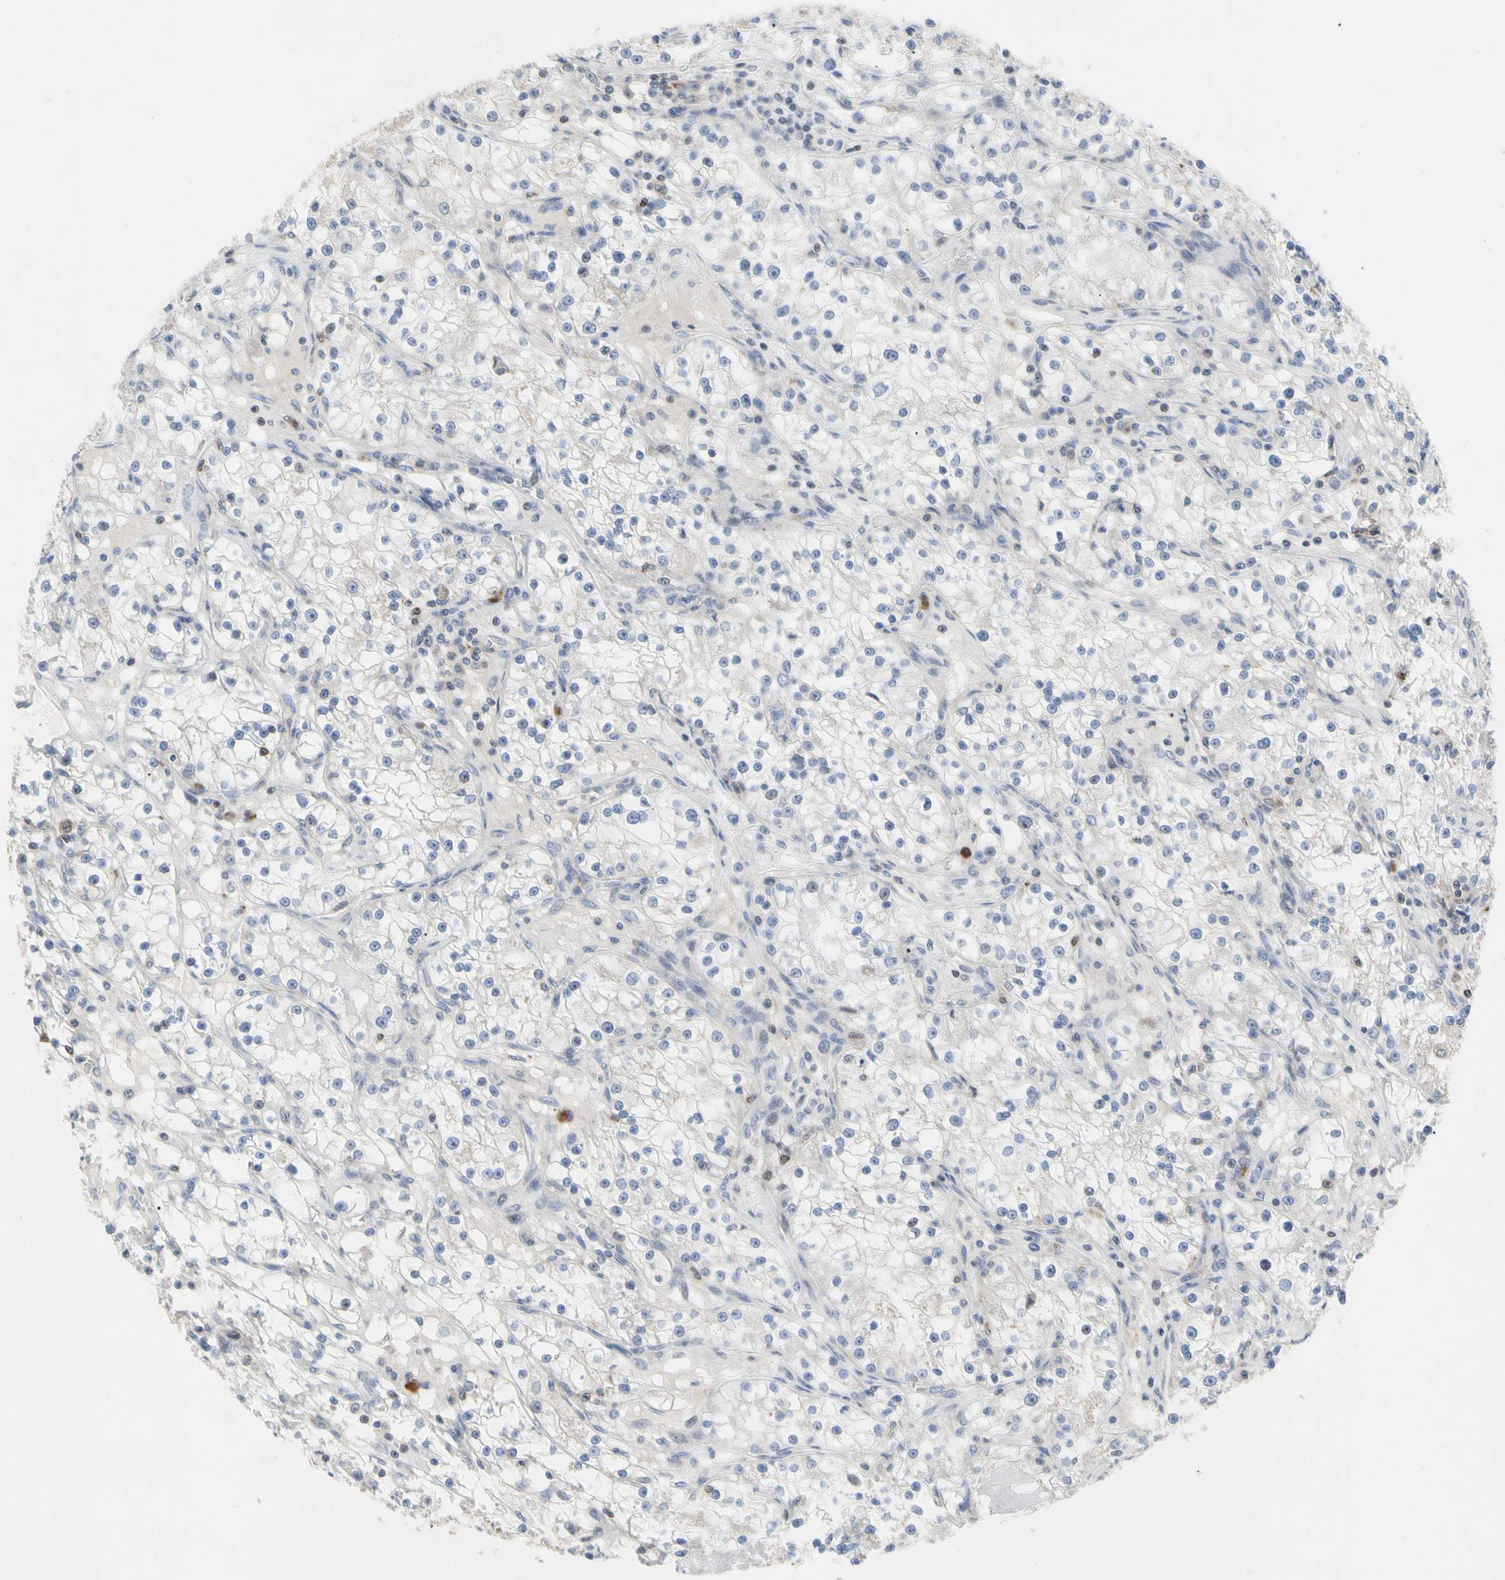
{"staining": {"intensity": "negative", "quantity": "none", "location": "none"}, "tissue": "renal cancer", "cell_type": "Tumor cells", "image_type": "cancer", "snomed": [{"axis": "morphology", "description": "Adenocarcinoma, NOS"}, {"axis": "topography", "description": "Kidney"}], "caption": "Histopathology image shows no protein staining in tumor cells of adenocarcinoma (renal) tissue.", "gene": "MCL1", "patient": {"sex": "male", "age": 56}}